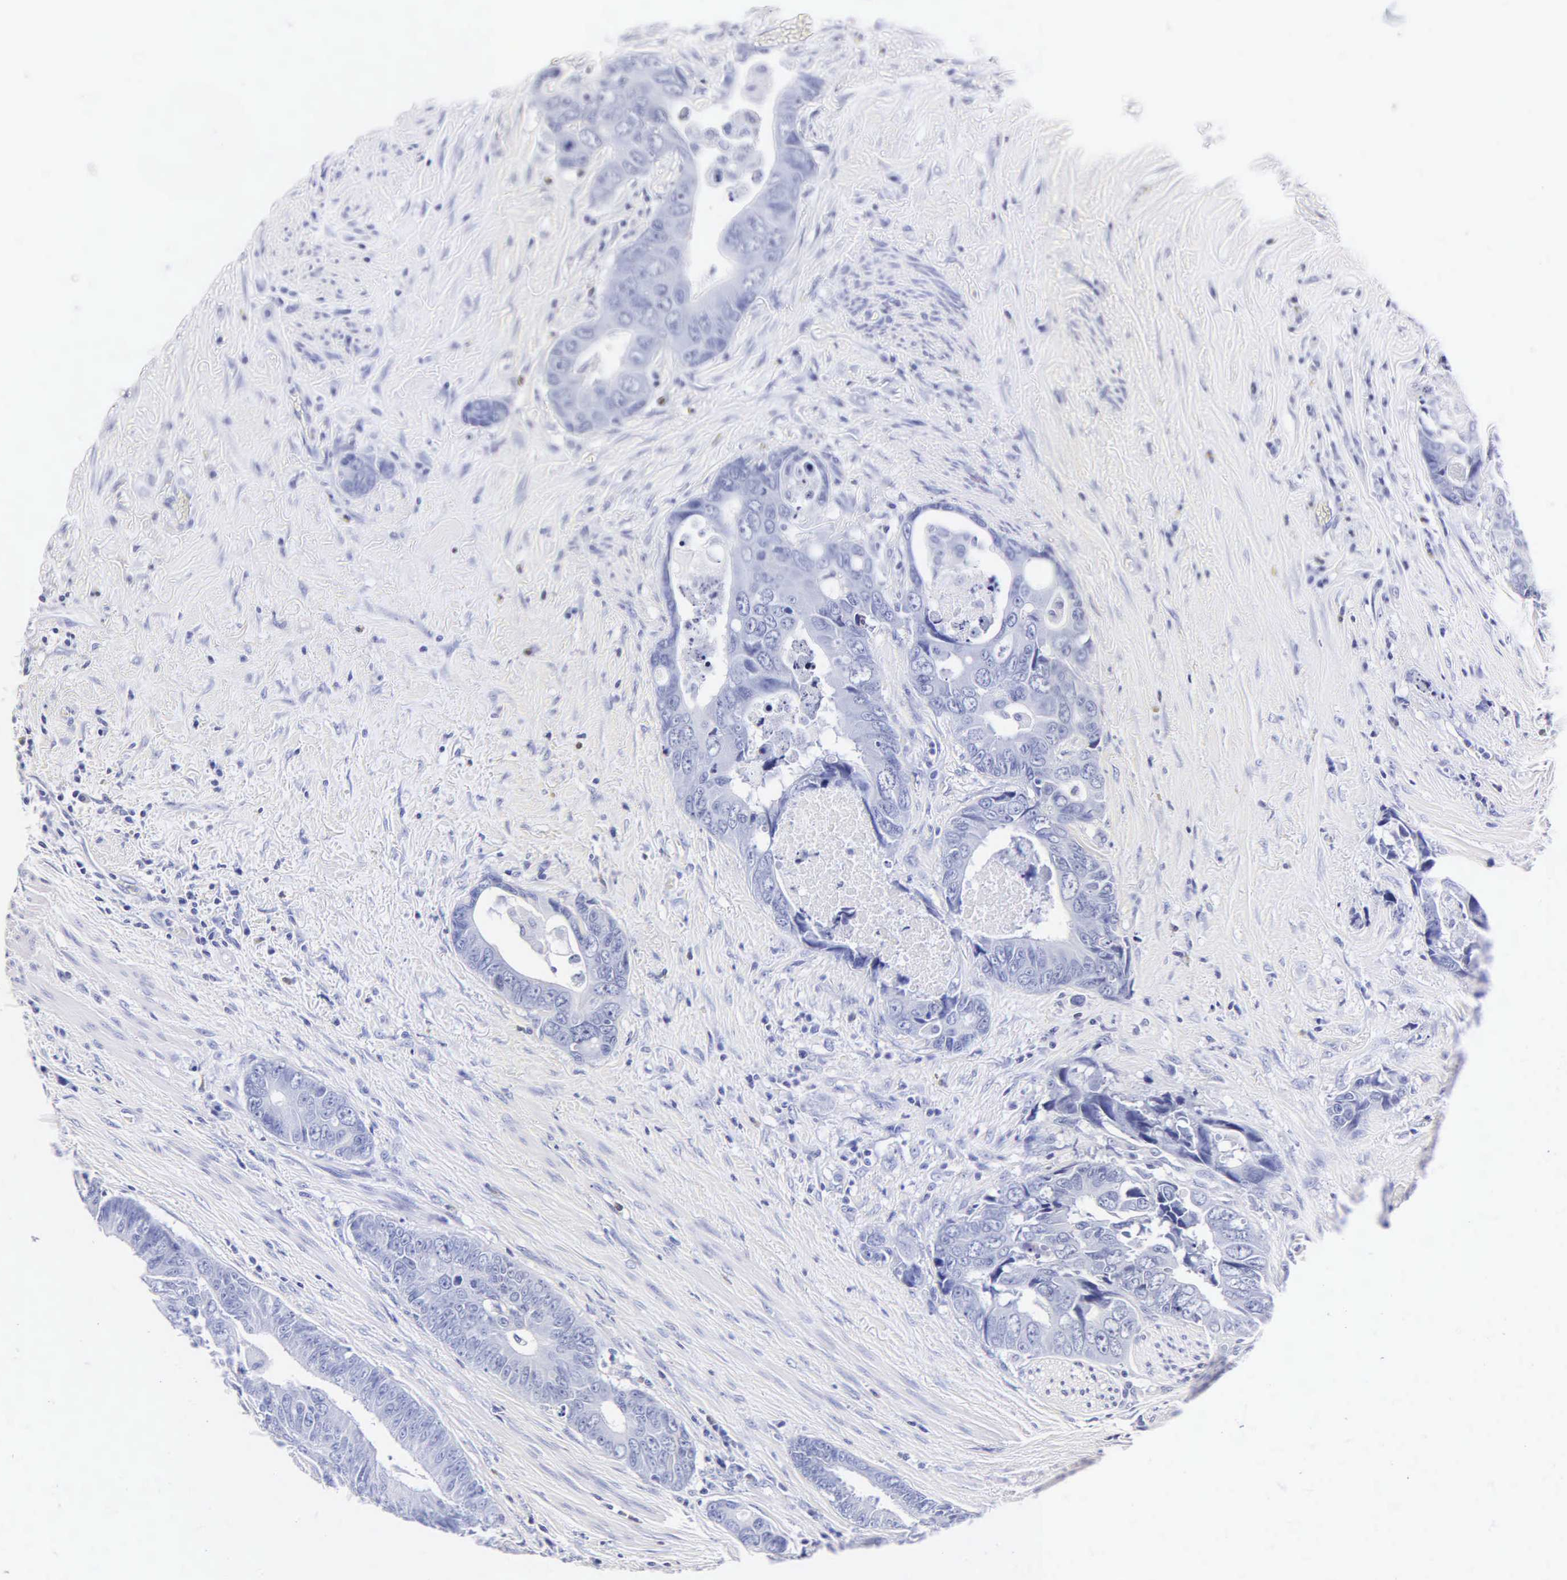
{"staining": {"intensity": "negative", "quantity": "none", "location": "none"}, "tissue": "colorectal cancer", "cell_type": "Tumor cells", "image_type": "cancer", "snomed": [{"axis": "morphology", "description": "Adenocarcinoma, NOS"}, {"axis": "topography", "description": "Rectum"}], "caption": "Tumor cells are negative for brown protein staining in colorectal cancer.", "gene": "MB", "patient": {"sex": "female", "age": 67}}